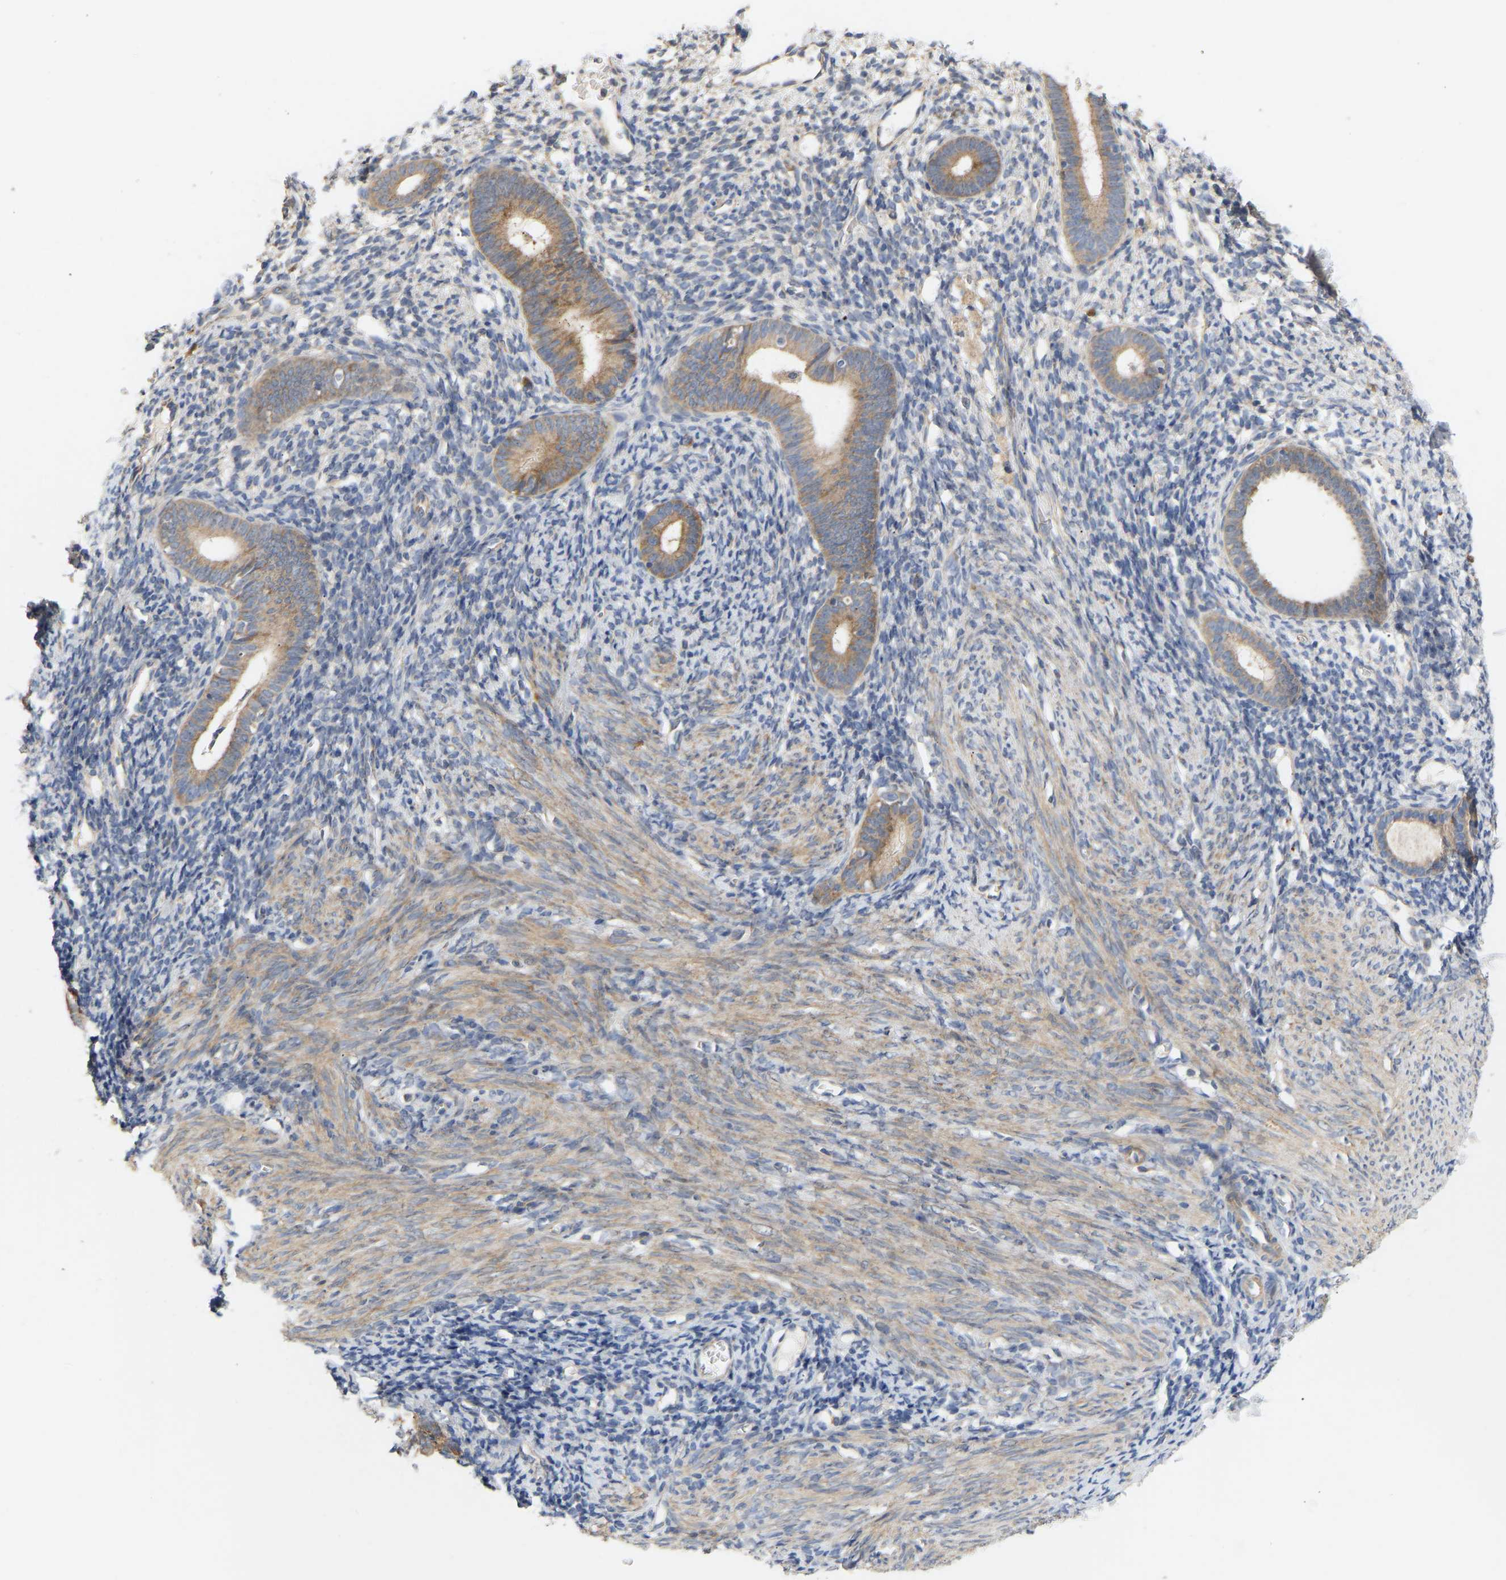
{"staining": {"intensity": "weak", "quantity": "<25%", "location": "cytoplasmic/membranous"}, "tissue": "endometrium", "cell_type": "Cells in endometrial stroma", "image_type": "normal", "snomed": [{"axis": "morphology", "description": "Normal tissue, NOS"}, {"axis": "morphology", "description": "Adenocarcinoma, NOS"}, {"axis": "topography", "description": "Endometrium"}], "caption": "Cells in endometrial stroma are negative for brown protein staining in unremarkable endometrium. The staining is performed using DAB brown chromogen with nuclei counter-stained in using hematoxylin.", "gene": "HACD2", "patient": {"sex": "female", "age": 57}}